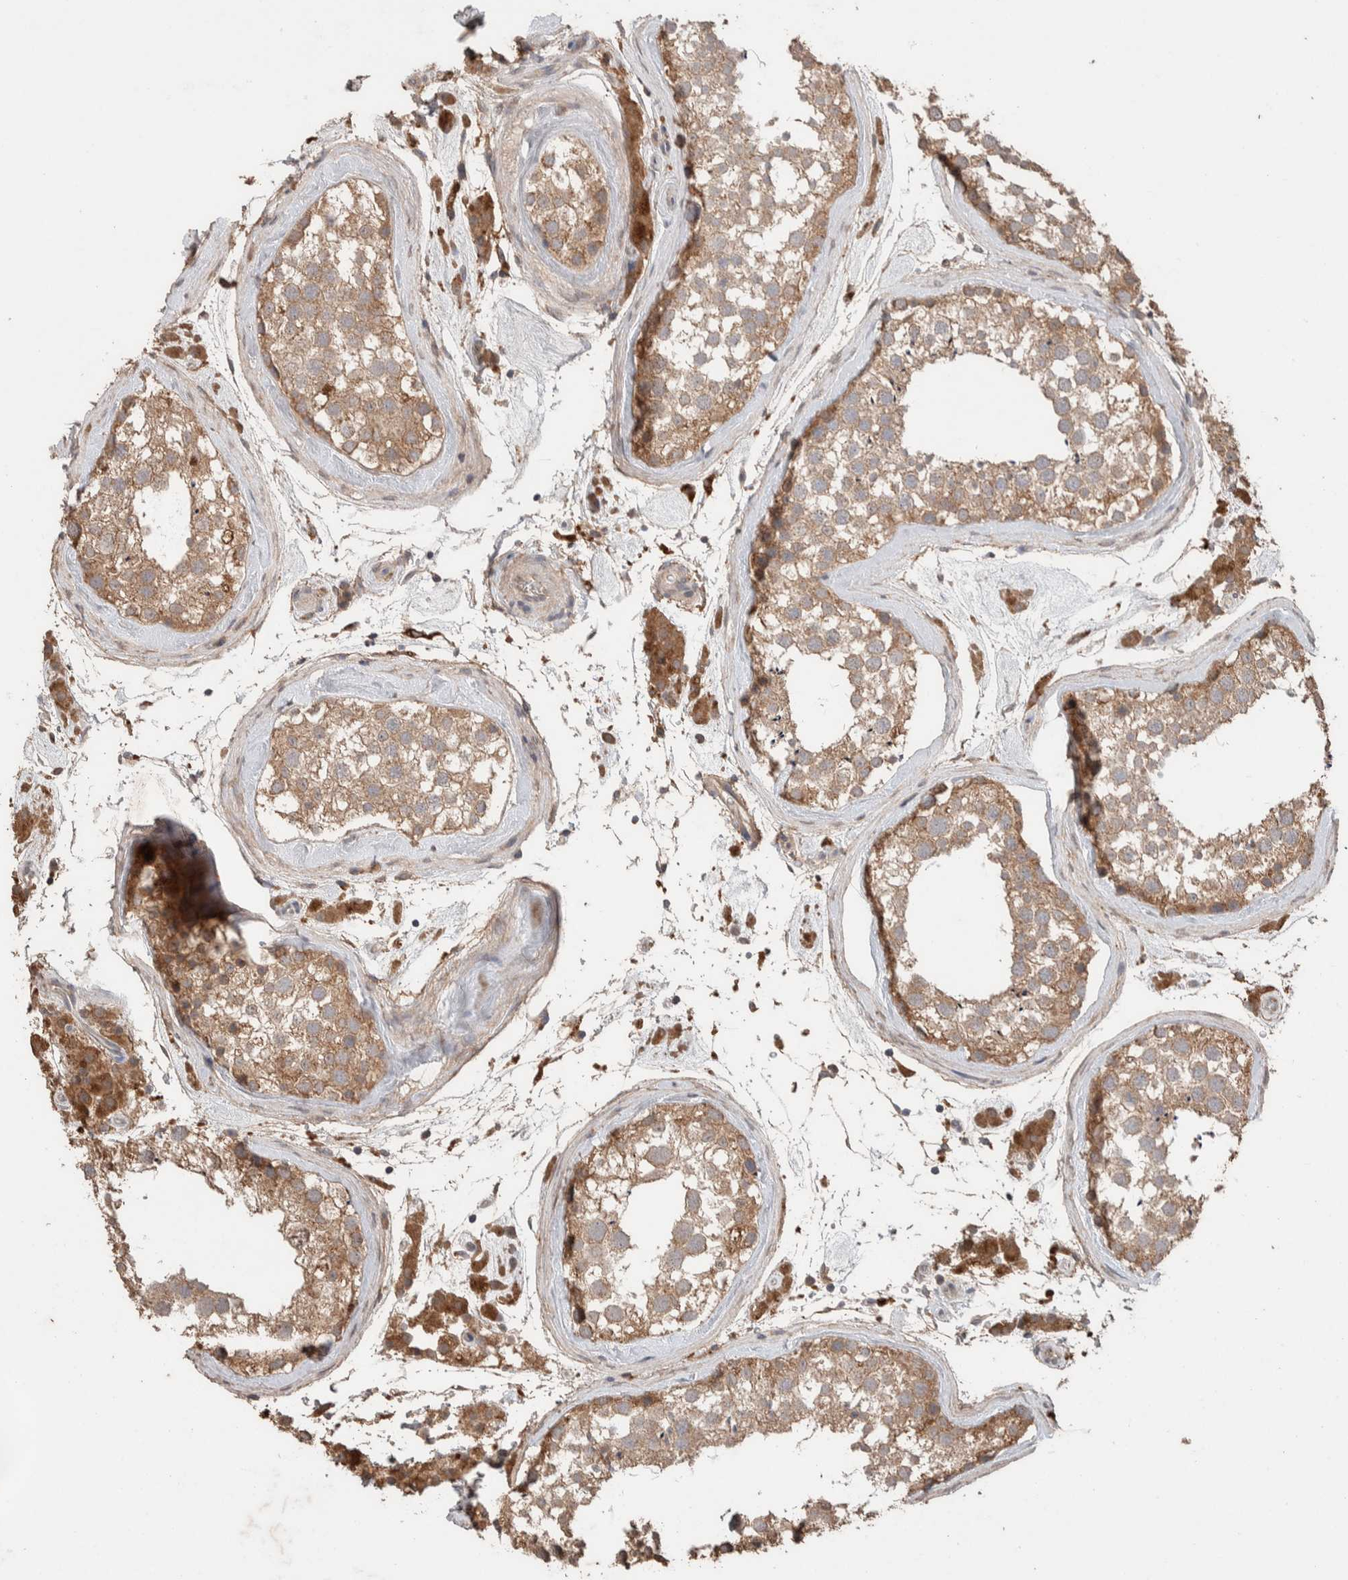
{"staining": {"intensity": "weak", "quantity": ">75%", "location": "cytoplasmic/membranous"}, "tissue": "testis", "cell_type": "Cells in seminiferous ducts", "image_type": "normal", "snomed": [{"axis": "morphology", "description": "Normal tissue, NOS"}, {"axis": "topography", "description": "Testis"}], "caption": "Cells in seminiferous ducts display low levels of weak cytoplasmic/membranous staining in about >75% of cells in unremarkable testis. Nuclei are stained in blue.", "gene": "KCNJ5", "patient": {"sex": "male", "age": 46}}